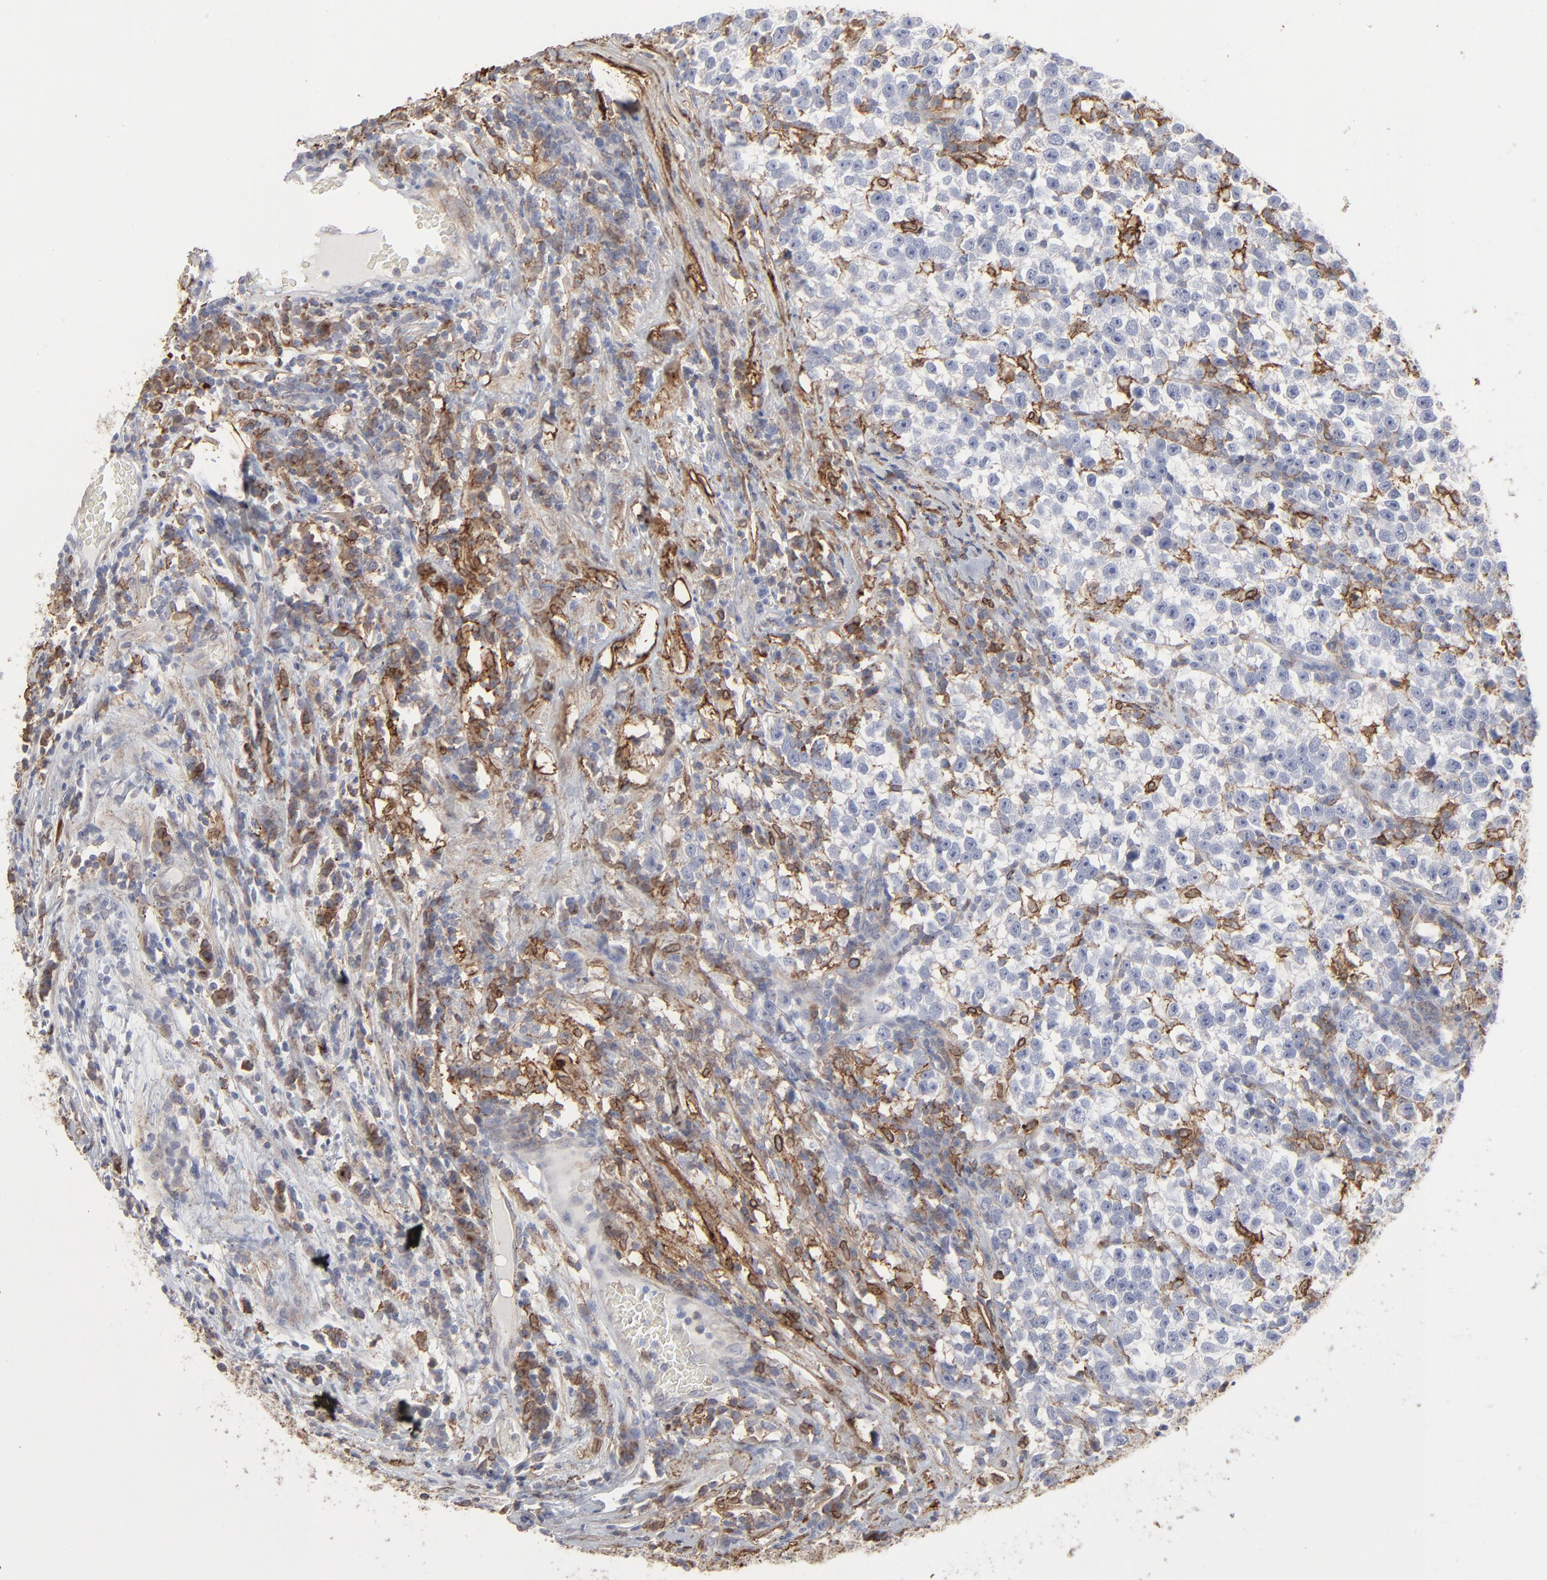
{"staining": {"intensity": "moderate", "quantity": "<25%", "location": "cytoplasmic/membranous"}, "tissue": "testis cancer", "cell_type": "Tumor cells", "image_type": "cancer", "snomed": [{"axis": "morphology", "description": "Seminoma, NOS"}, {"axis": "topography", "description": "Testis"}], "caption": "Testis seminoma stained for a protein (brown) exhibits moderate cytoplasmic/membranous positive staining in approximately <25% of tumor cells.", "gene": "ANXA5", "patient": {"sex": "male", "age": 43}}